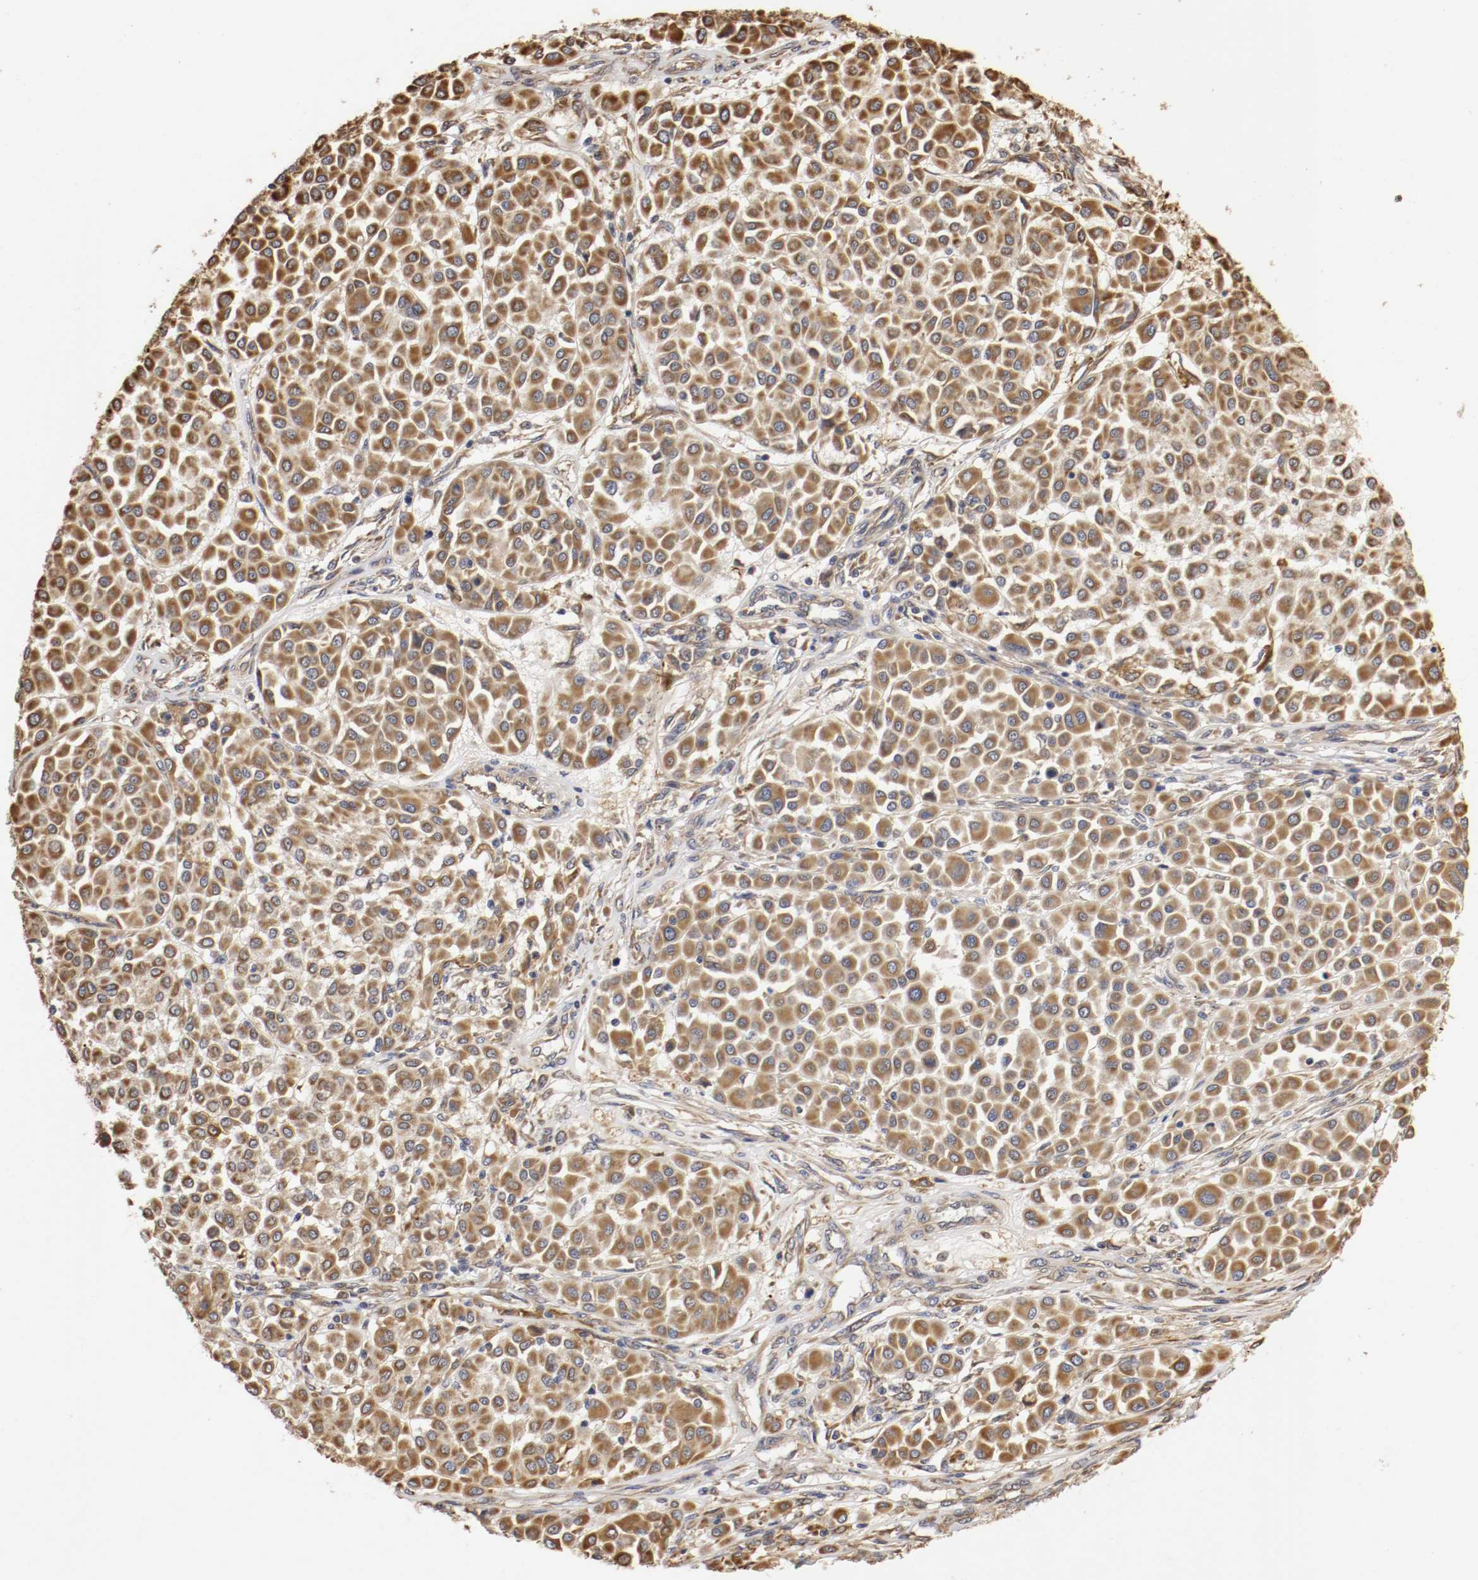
{"staining": {"intensity": "strong", "quantity": ">75%", "location": "cytoplasmic/membranous"}, "tissue": "melanoma", "cell_type": "Tumor cells", "image_type": "cancer", "snomed": [{"axis": "morphology", "description": "Malignant melanoma, Metastatic site"}, {"axis": "topography", "description": "Soft tissue"}], "caption": "Brown immunohistochemical staining in melanoma exhibits strong cytoplasmic/membranous expression in about >75% of tumor cells.", "gene": "VEZT", "patient": {"sex": "male", "age": 41}}